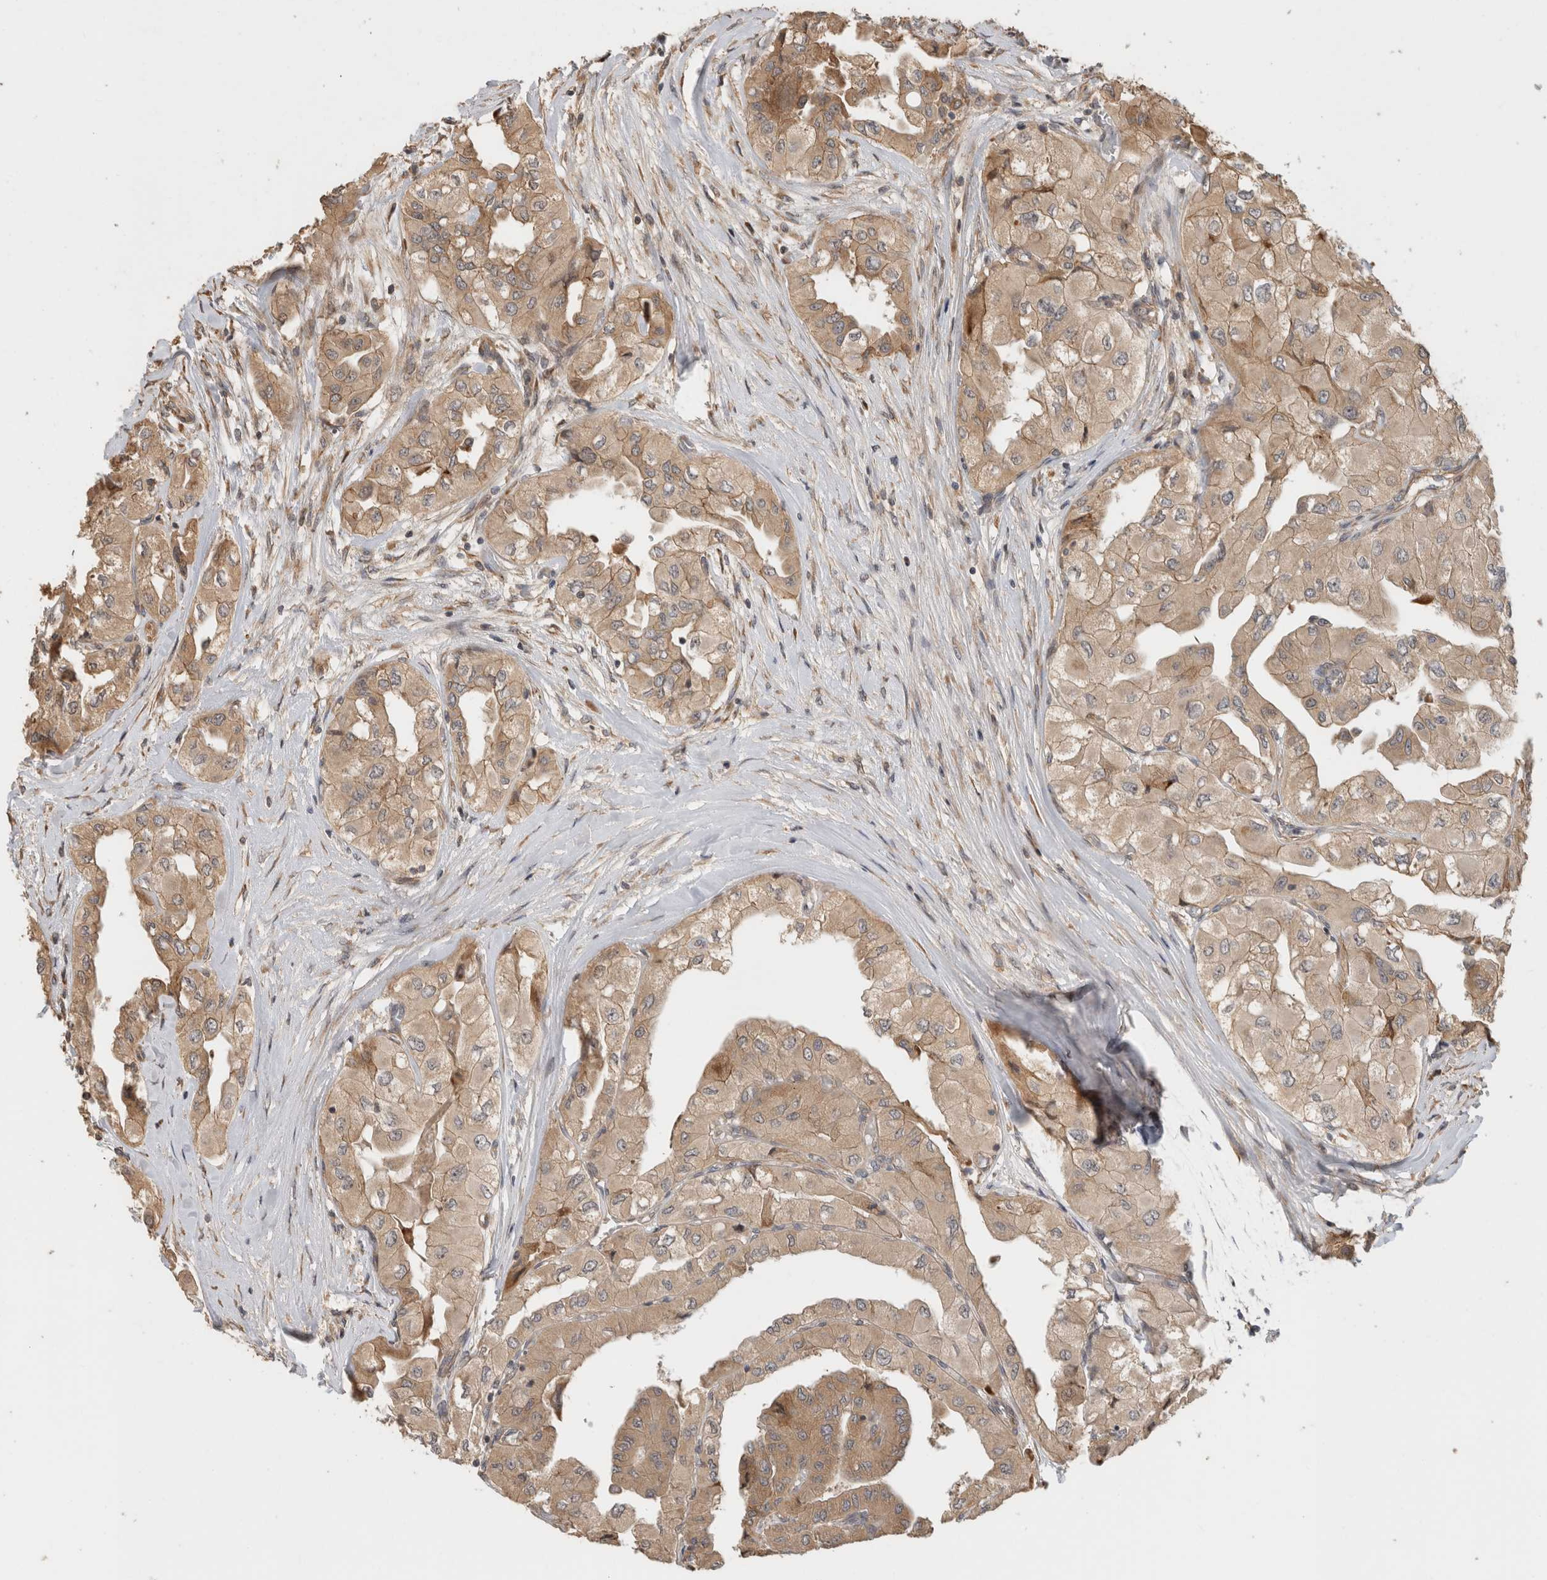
{"staining": {"intensity": "moderate", "quantity": ">75%", "location": "cytoplasmic/membranous"}, "tissue": "thyroid cancer", "cell_type": "Tumor cells", "image_type": "cancer", "snomed": [{"axis": "morphology", "description": "Papillary adenocarcinoma, NOS"}, {"axis": "topography", "description": "Thyroid gland"}], "caption": "This is an image of immunohistochemistry (IHC) staining of thyroid cancer, which shows moderate expression in the cytoplasmic/membranous of tumor cells.", "gene": "PCDHB15", "patient": {"sex": "female", "age": 59}}